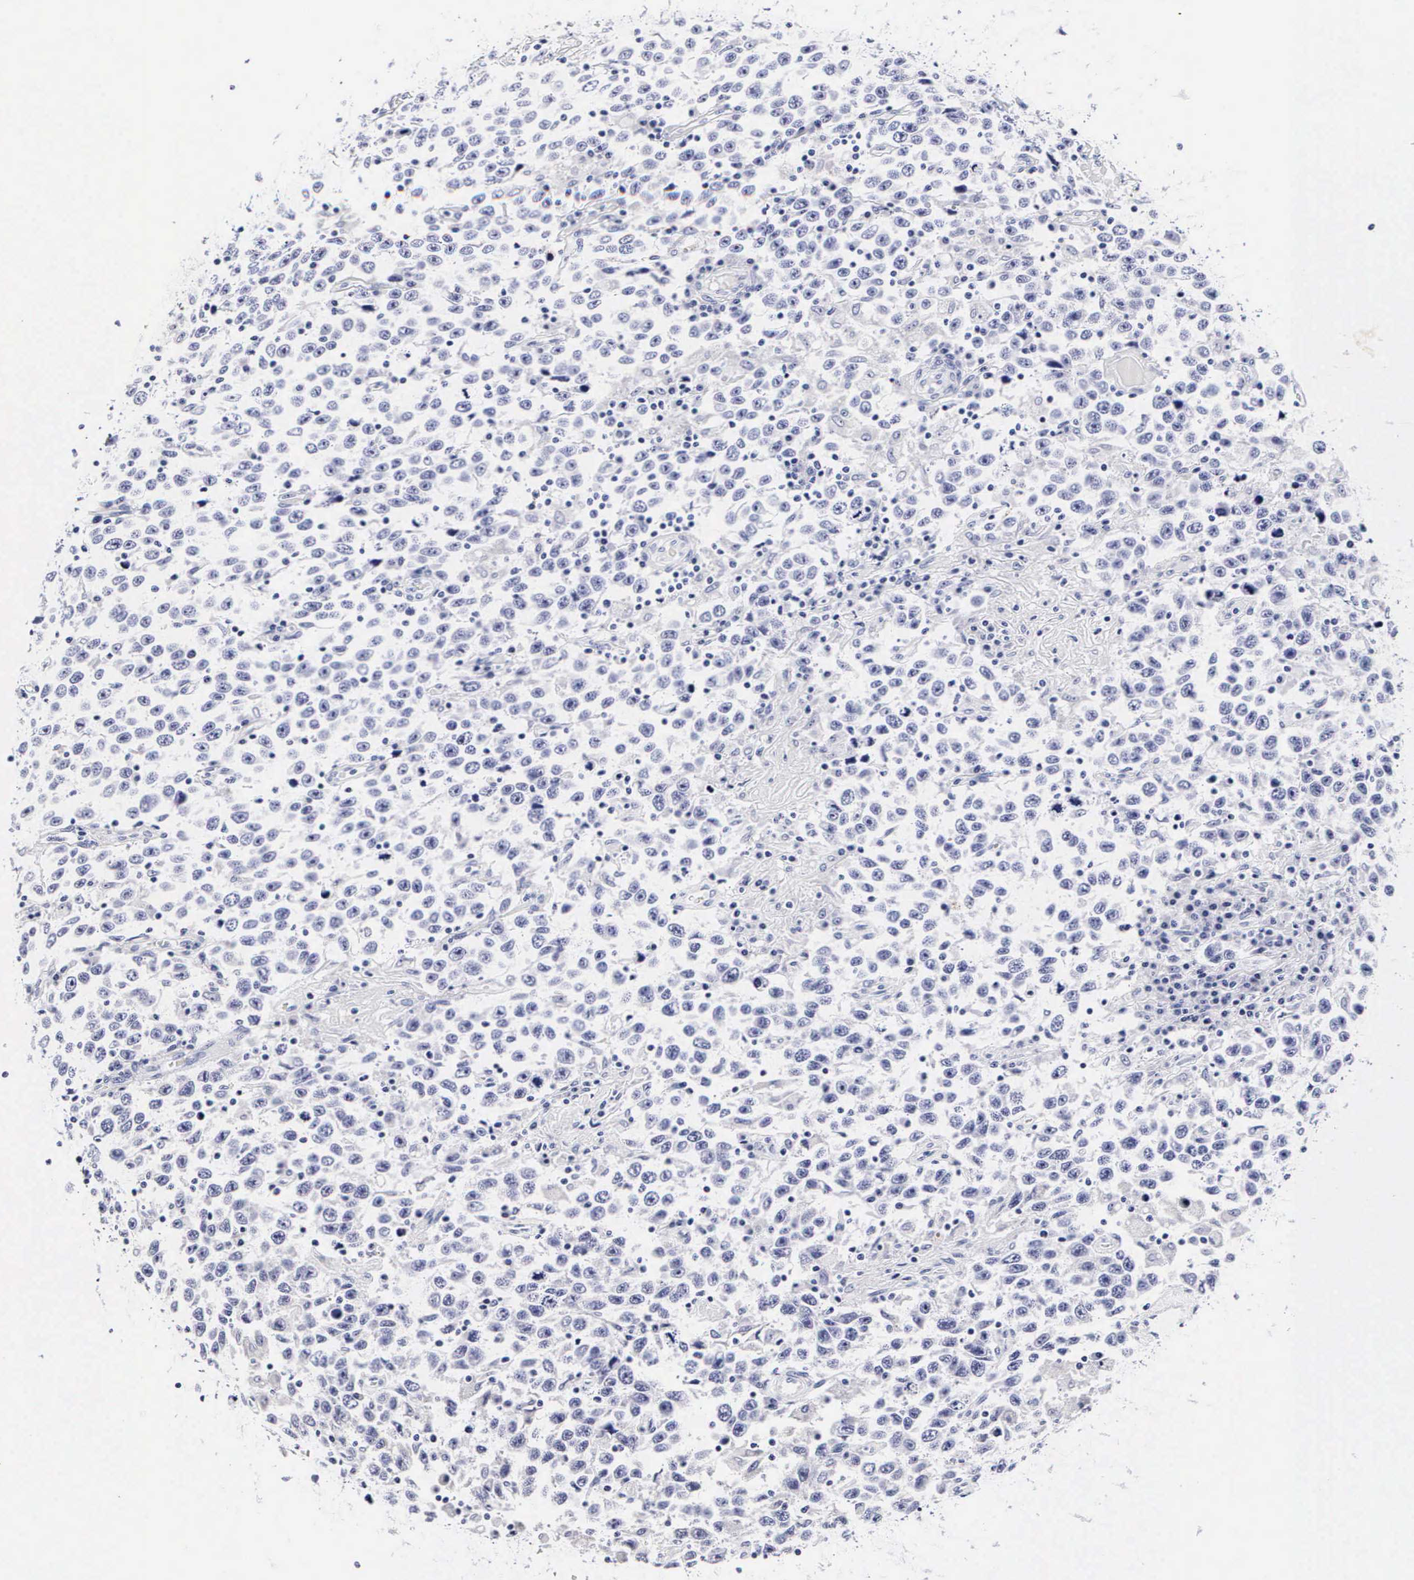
{"staining": {"intensity": "negative", "quantity": "none", "location": "none"}, "tissue": "testis cancer", "cell_type": "Tumor cells", "image_type": "cancer", "snomed": [{"axis": "morphology", "description": "Seminoma, NOS"}, {"axis": "topography", "description": "Testis"}], "caption": "A photomicrograph of testis cancer (seminoma) stained for a protein displays no brown staining in tumor cells. (IHC, brightfield microscopy, high magnification).", "gene": "RNASE6", "patient": {"sex": "male", "age": 41}}